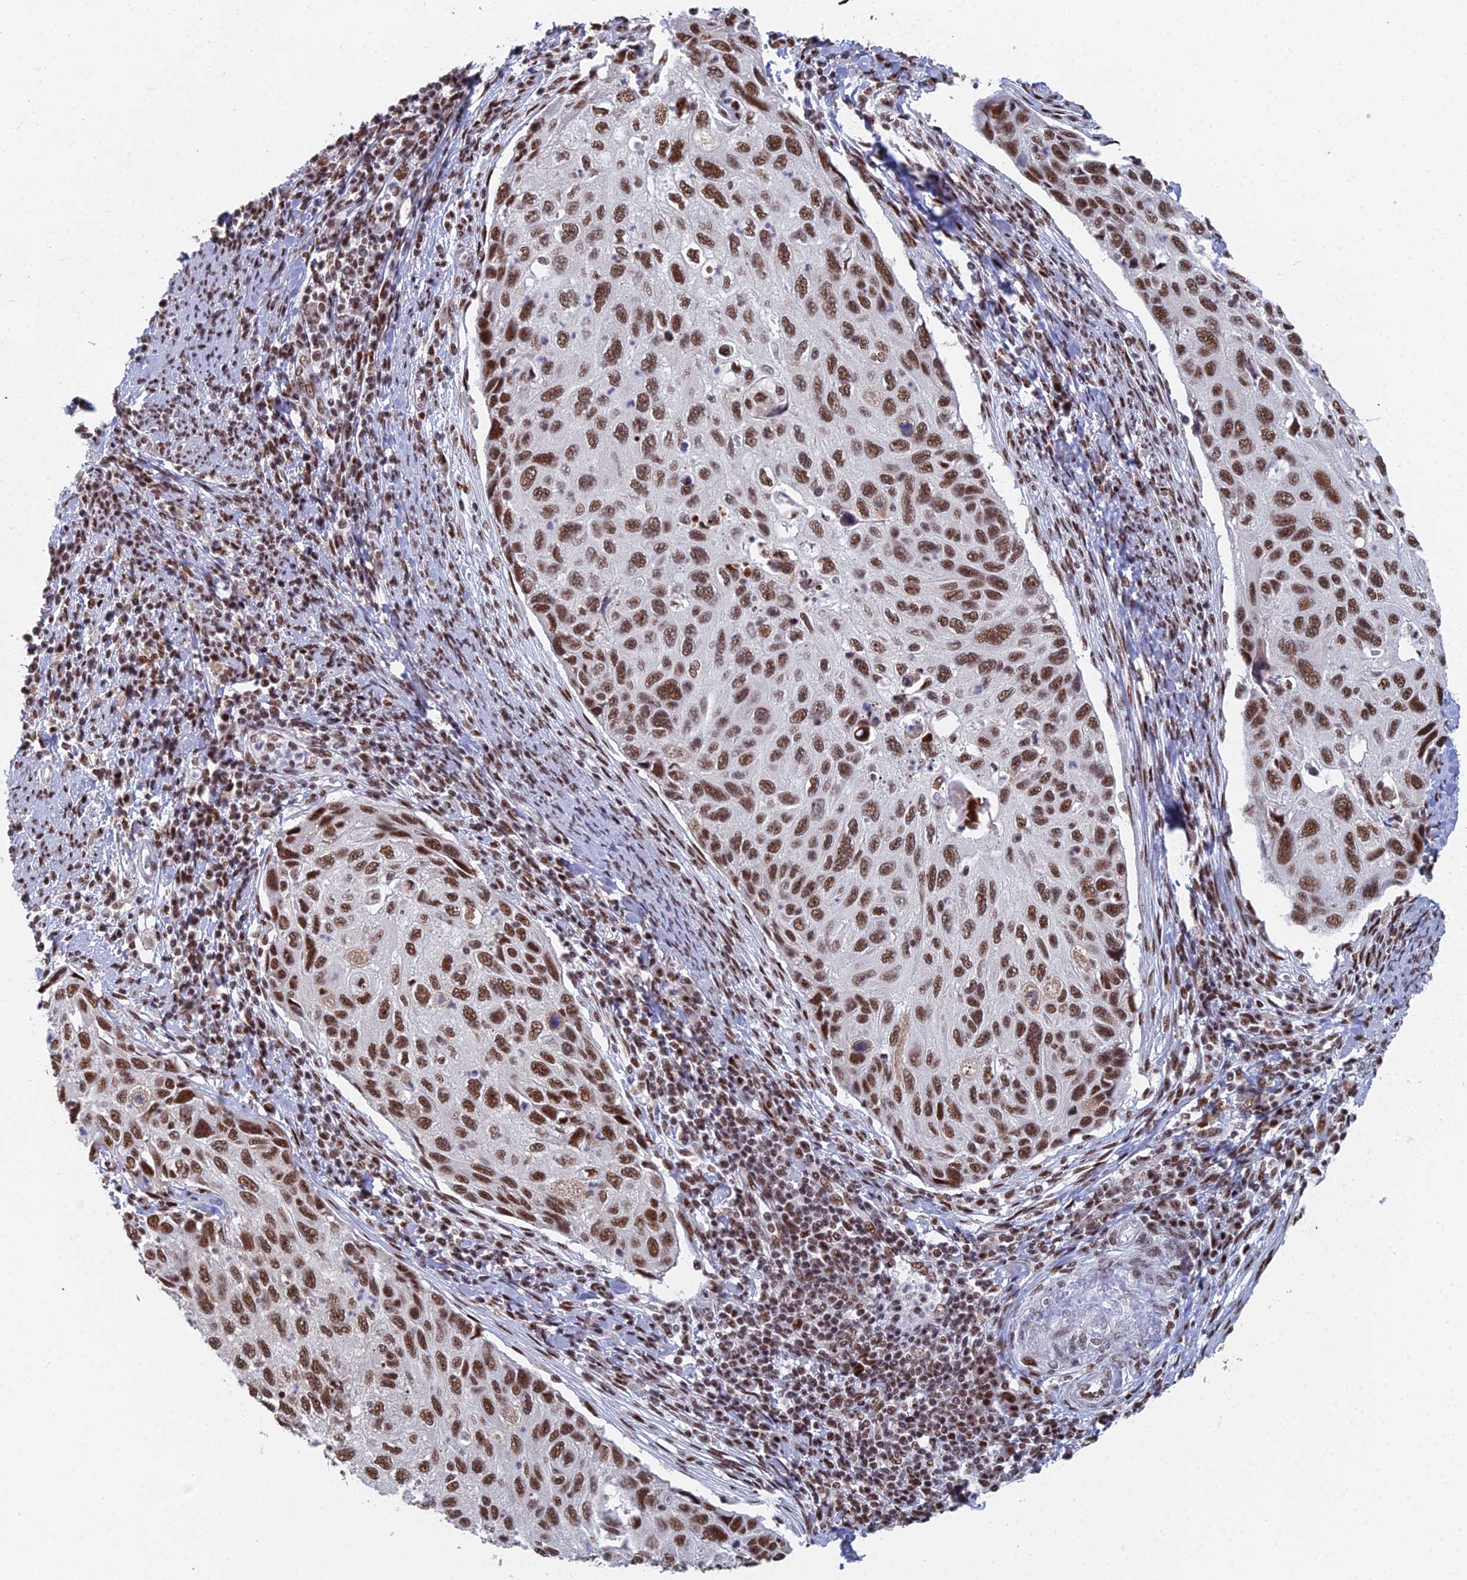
{"staining": {"intensity": "strong", "quantity": ">75%", "location": "nuclear"}, "tissue": "cervical cancer", "cell_type": "Tumor cells", "image_type": "cancer", "snomed": [{"axis": "morphology", "description": "Squamous cell carcinoma, NOS"}, {"axis": "topography", "description": "Cervix"}], "caption": "A brown stain labels strong nuclear staining of a protein in cervical cancer (squamous cell carcinoma) tumor cells.", "gene": "SF3B3", "patient": {"sex": "female", "age": 70}}